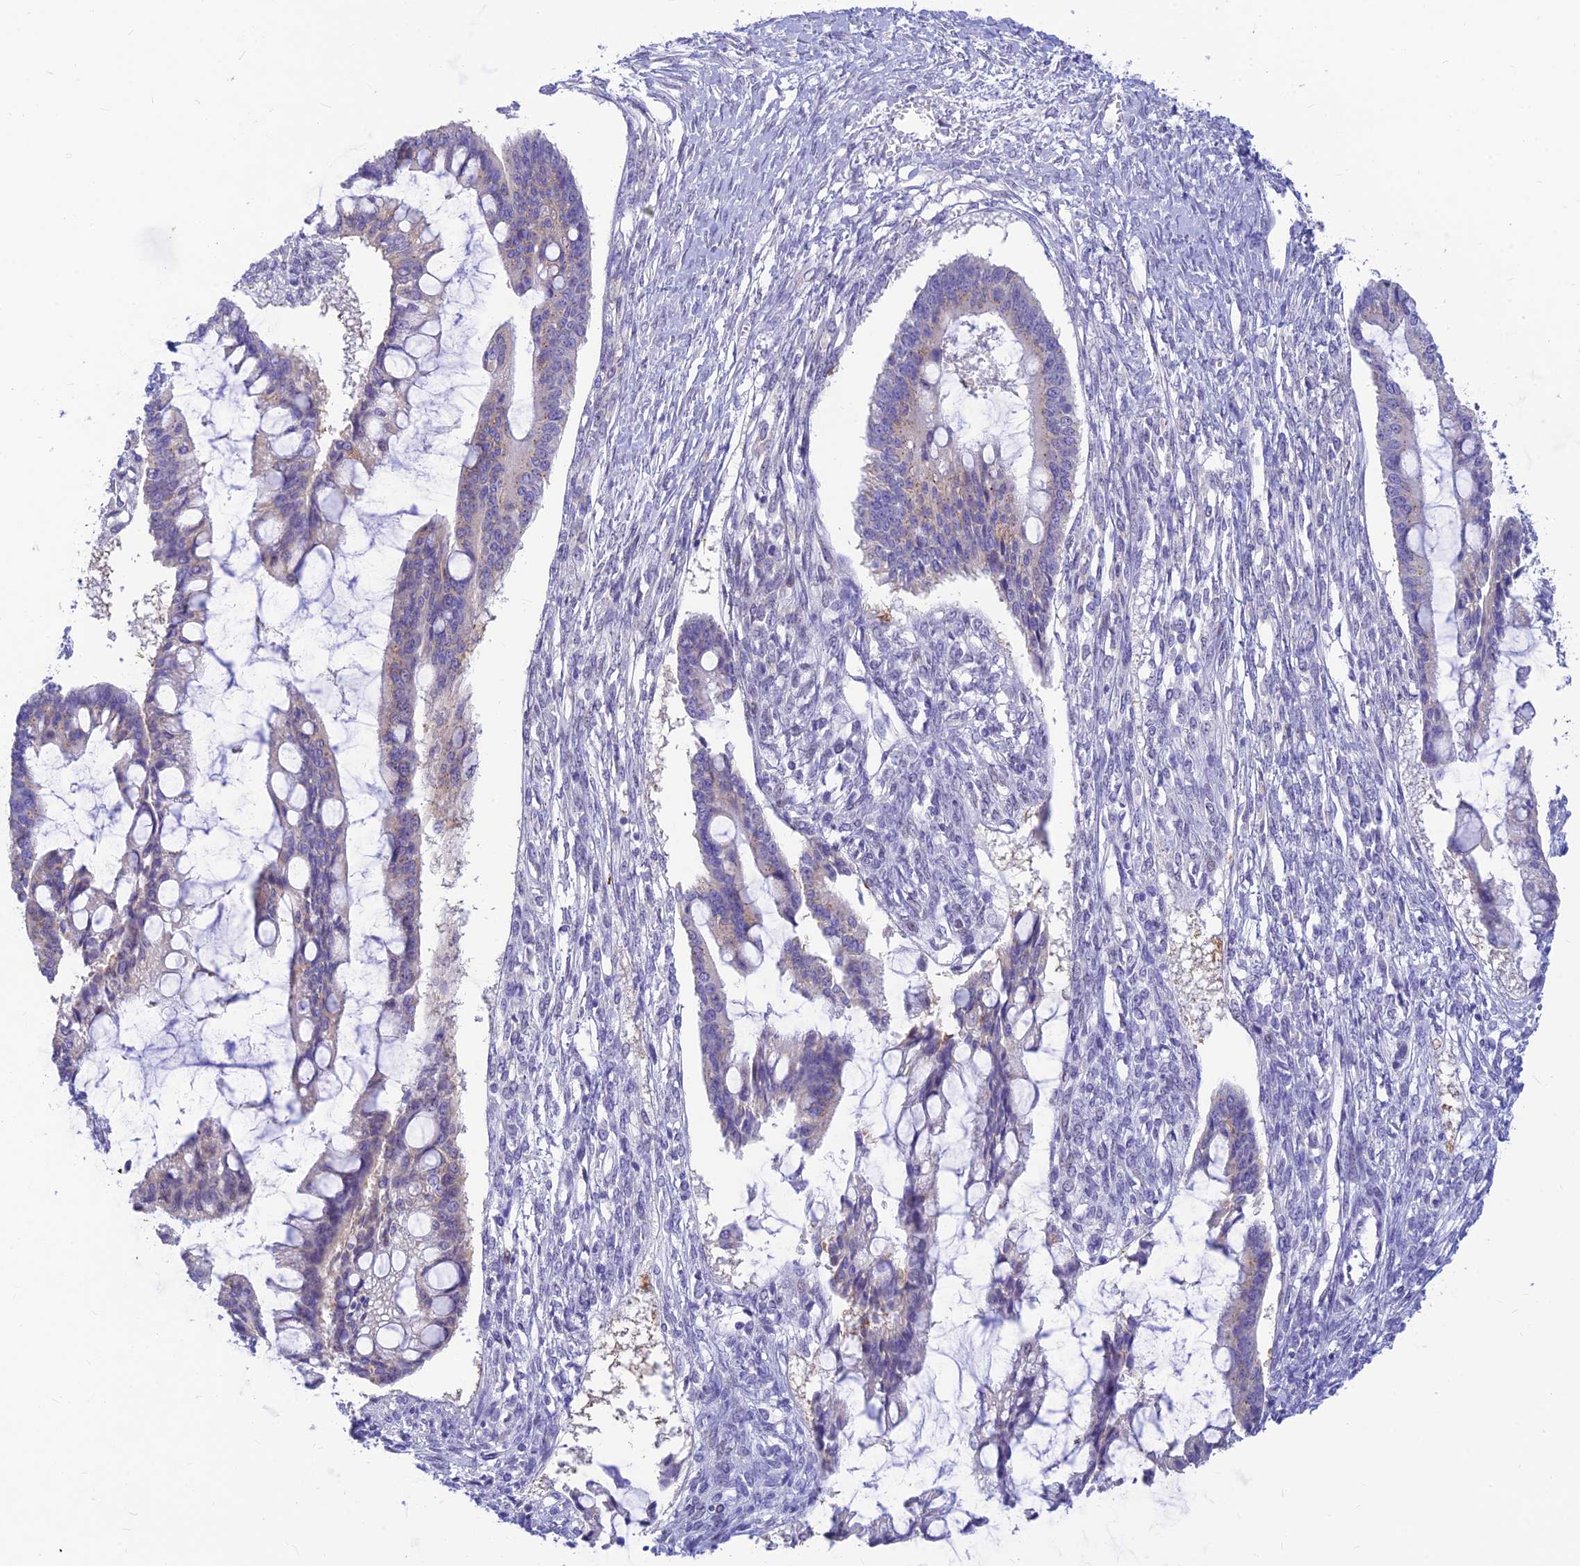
{"staining": {"intensity": "weak", "quantity": "<25%", "location": "cytoplasmic/membranous"}, "tissue": "ovarian cancer", "cell_type": "Tumor cells", "image_type": "cancer", "snomed": [{"axis": "morphology", "description": "Cystadenocarcinoma, mucinous, NOS"}, {"axis": "topography", "description": "Ovary"}], "caption": "Ovarian cancer (mucinous cystadenocarcinoma) stained for a protein using IHC shows no staining tumor cells.", "gene": "INKA1", "patient": {"sex": "female", "age": 73}}